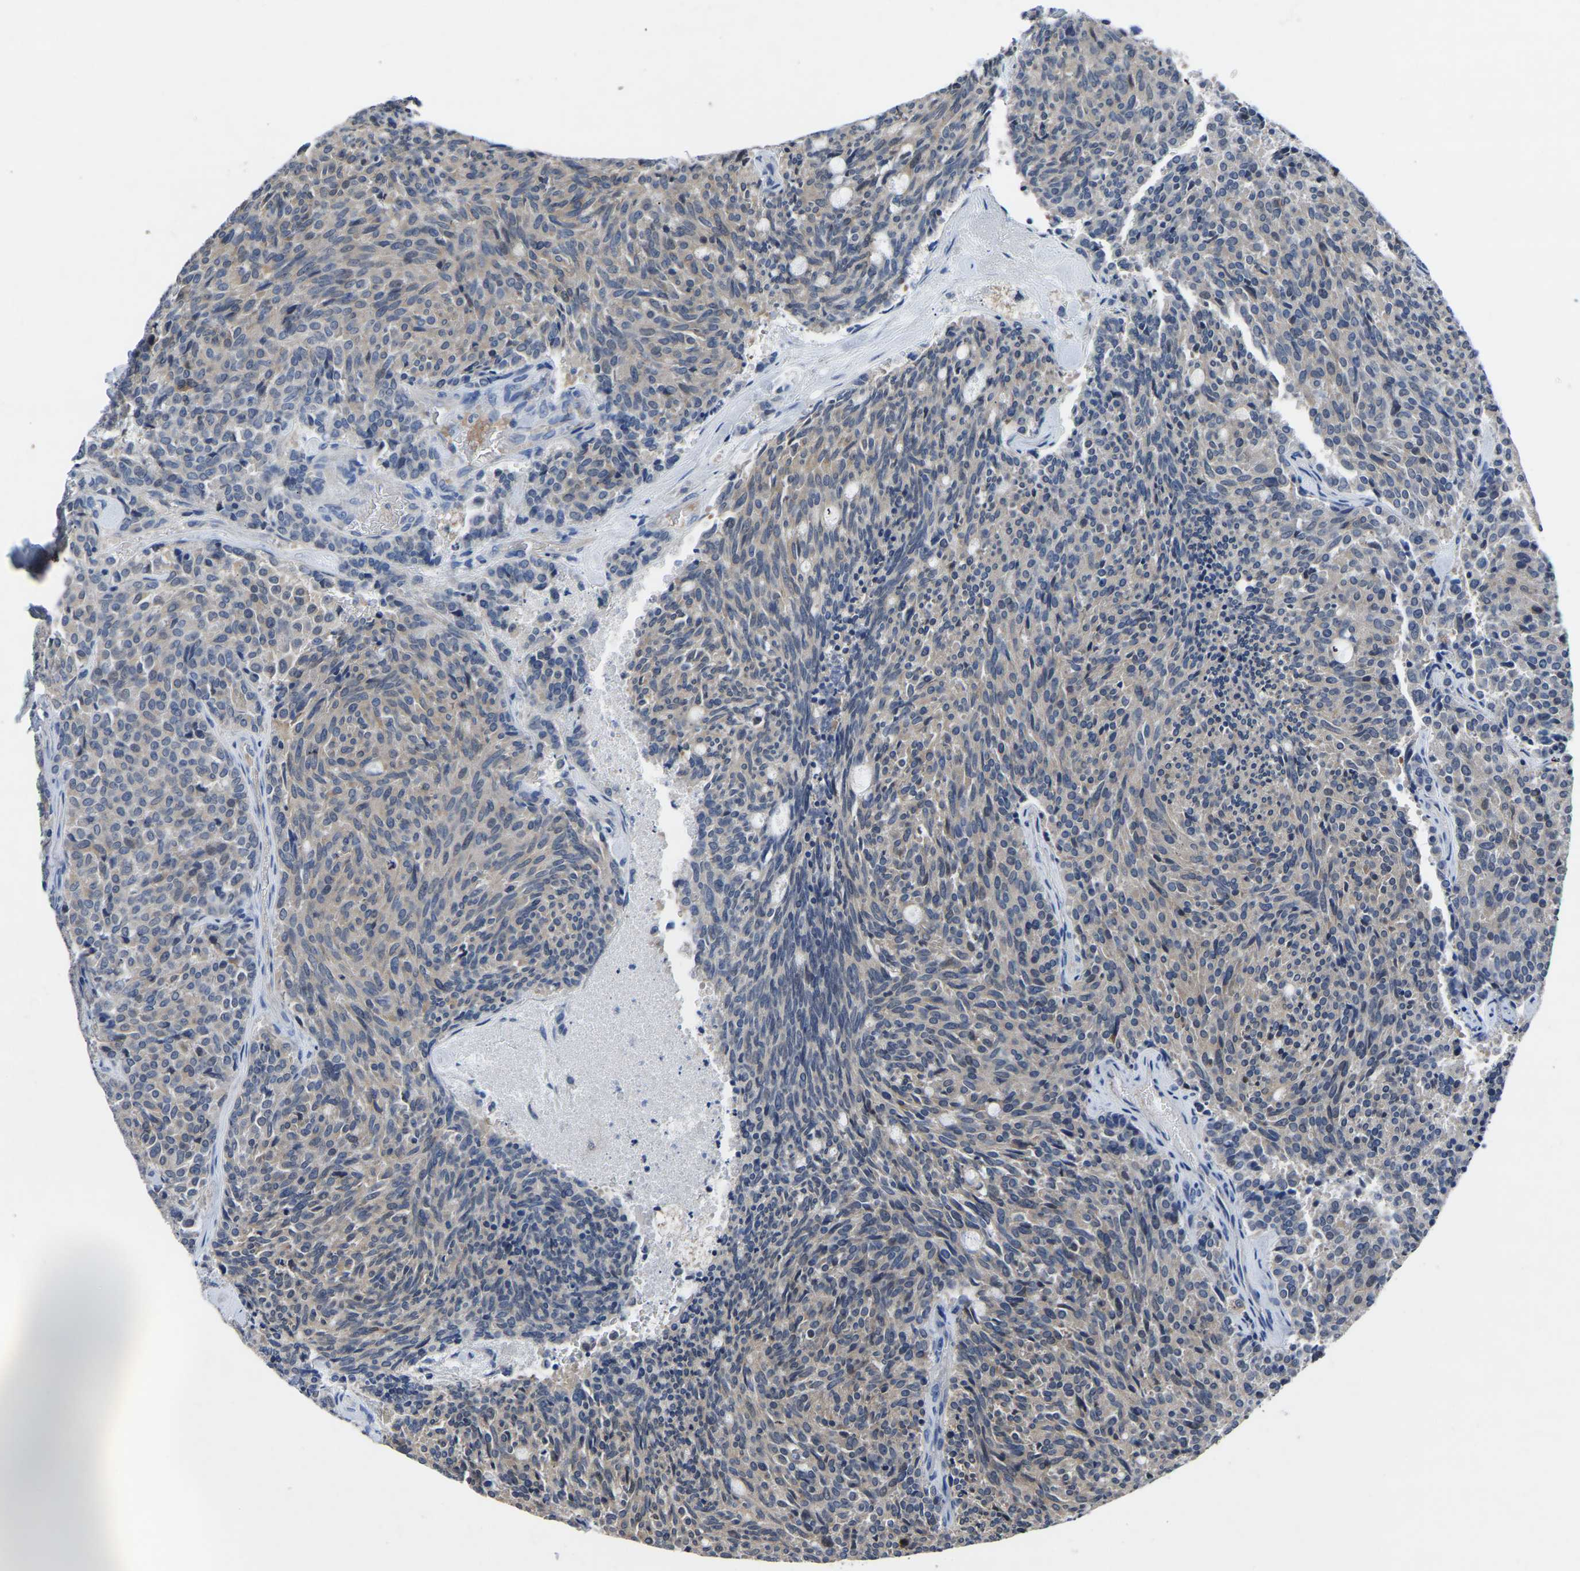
{"staining": {"intensity": "negative", "quantity": "none", "location": "none"}, "tissue": "carcinoid", "cell_type": "Tumor cells", "image_type": "cancer", "snomed": [{"axis": "morphology", "description": "Carcinoid, malignant, NOS"}, {"axis": "topography", "description": "Pancreas"}], "caption": "Tumor cells show no significant expression in malignant carcinoid.", "gene": "ATG2B", "patient": {"sex": "female", "age": 54}}